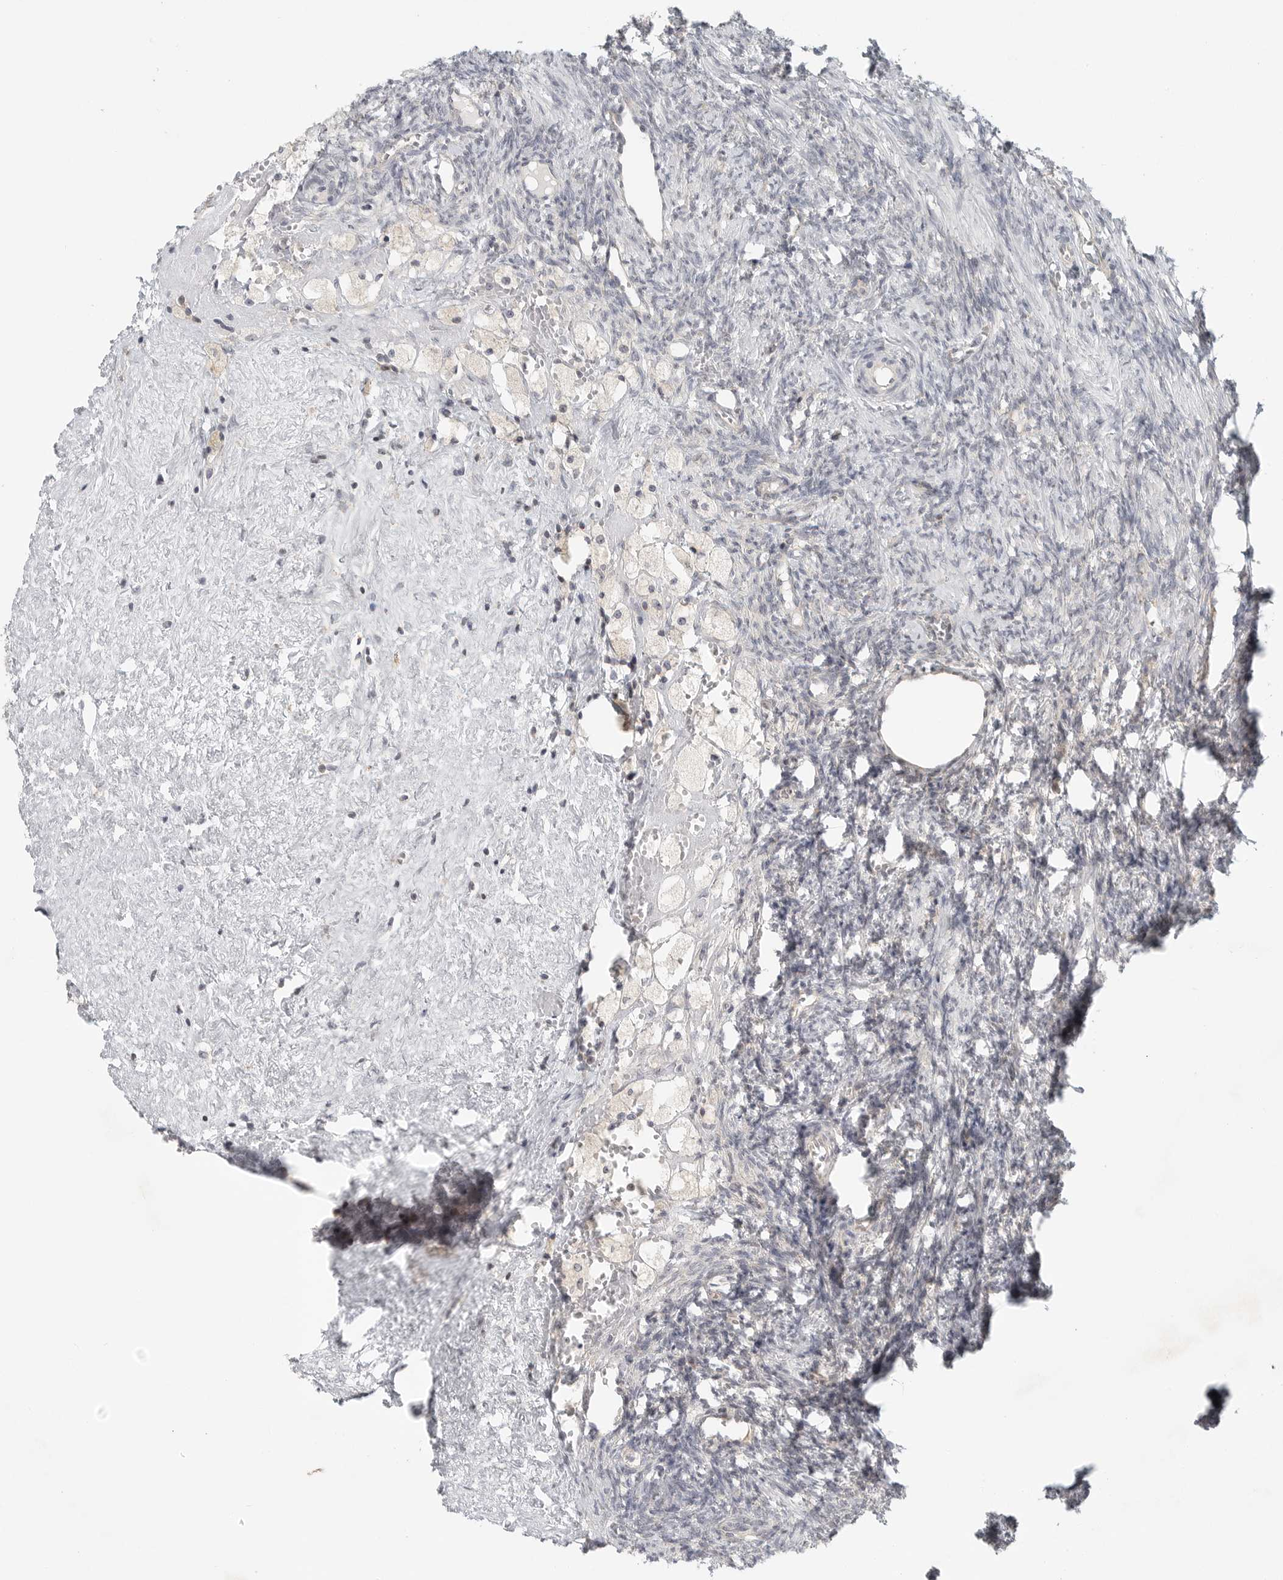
{"staining": {"intensity": "negative", "quantity": "none", "location": "none"}, "tissue": "ovary", "cell_type": "Ovarian stroma cells", "image_type": "normal", "snomed": [{"axis": "morphology", "description": "Normal tissue, NOS"}, {"axis": "topography", "description": "Ovary"}], "caption": "Protein analysis of normal ovary shows no significant staining in ovarian stroma cells.", "gene": "HDAC6", "patient": {"sex": "female", "age": 41}}